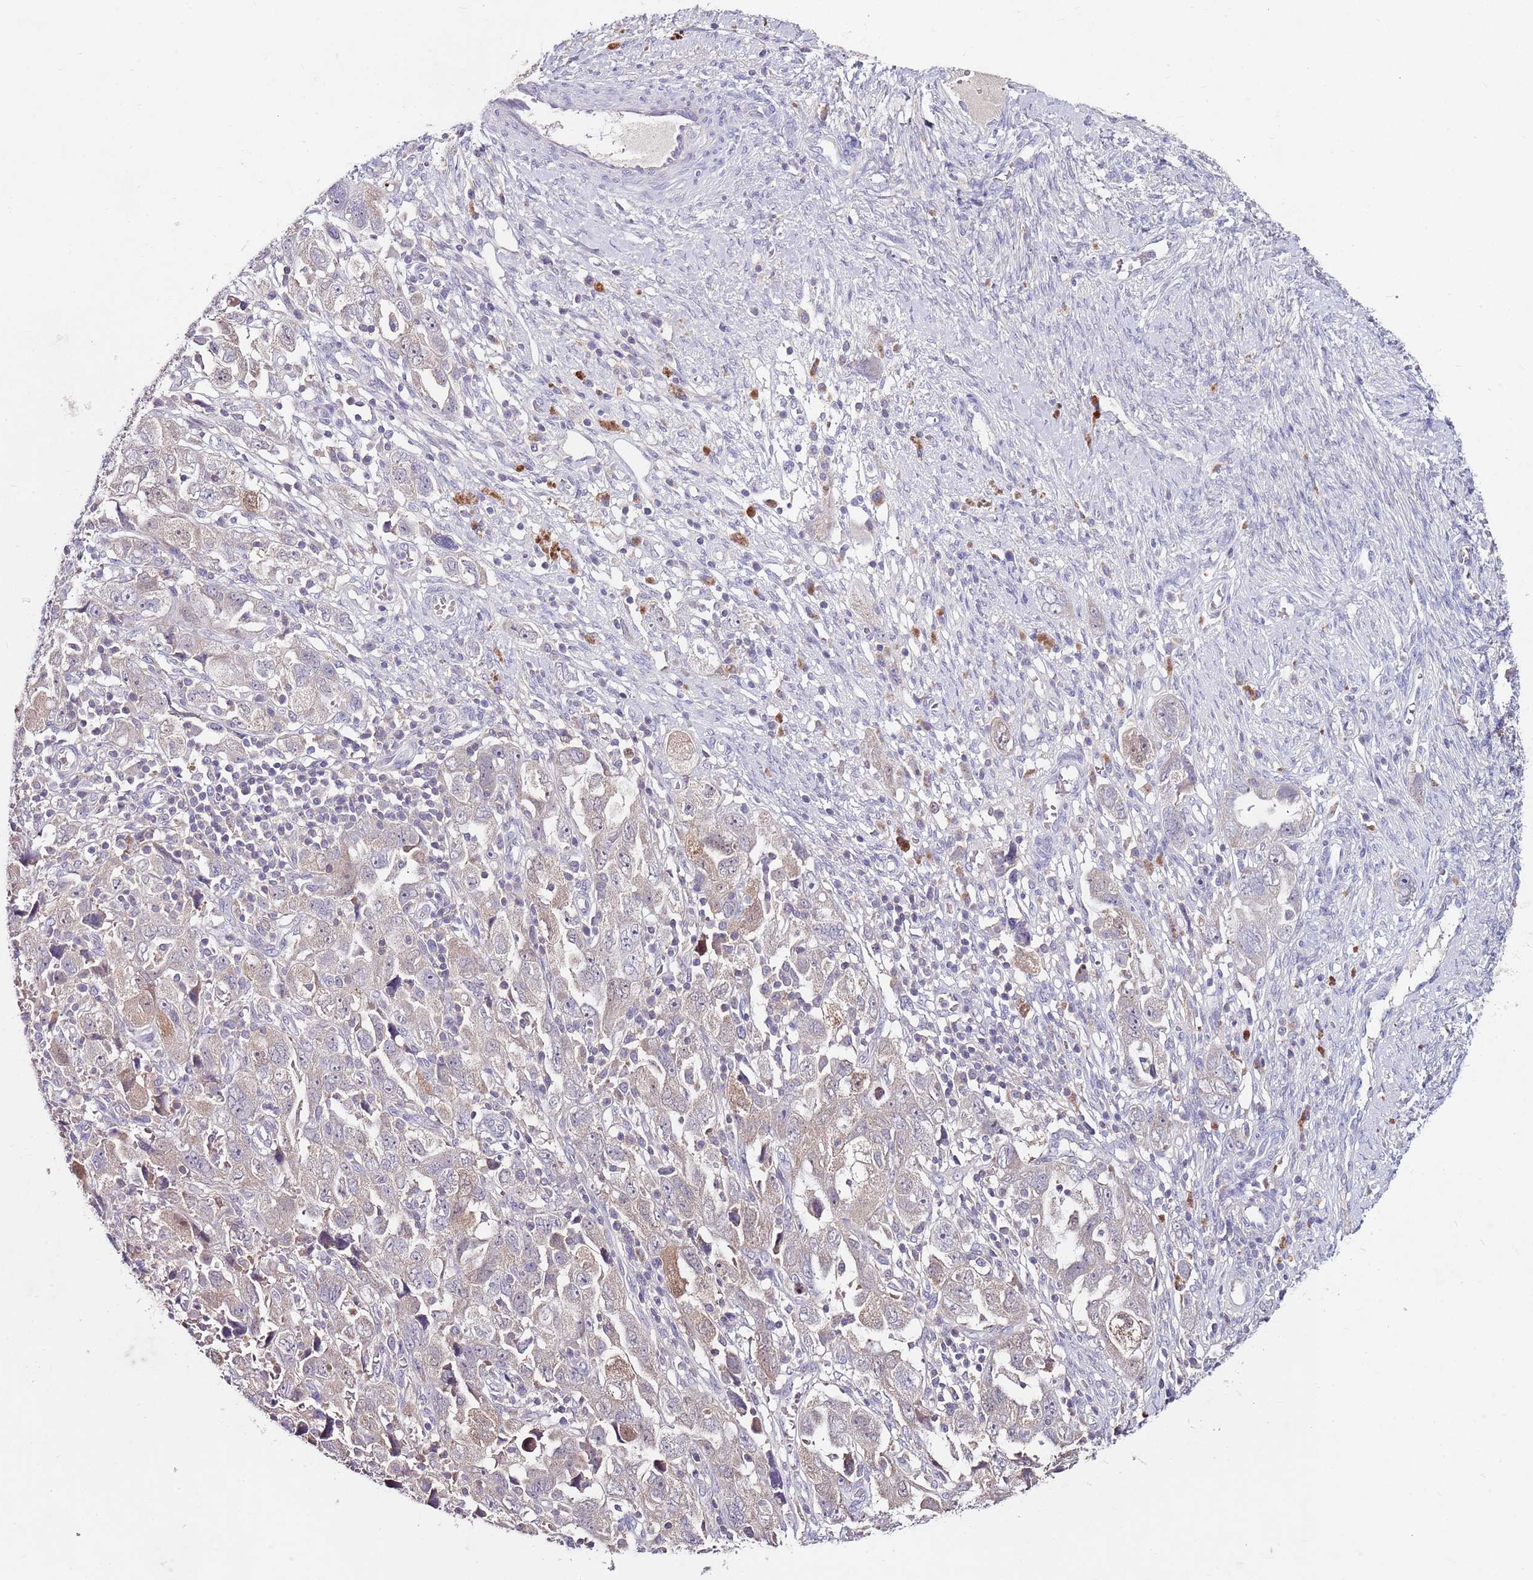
{"staining": {"intensity": "weak", "quantity": "<25%", "location": "cytoplasmic/membranous"}, "tissue": "ovarian cancer", "cell_type": "Tumor cells", "image_type": "cancer", "snomed": [{"axis": "morphology", "description": "Carcinoma, NOS"}, {"axis": "morphology", "description": "Cystadenocarcinoma, serous, NOS"}, {"axis": "topography", "description": "Ovary"}], "caption": "Tumor cells are negative for protein expression in human serous cystadenocarcinoma (ovarian).", "gene": "NRDE2", "patient": {"sex": "female", "age": 69}}